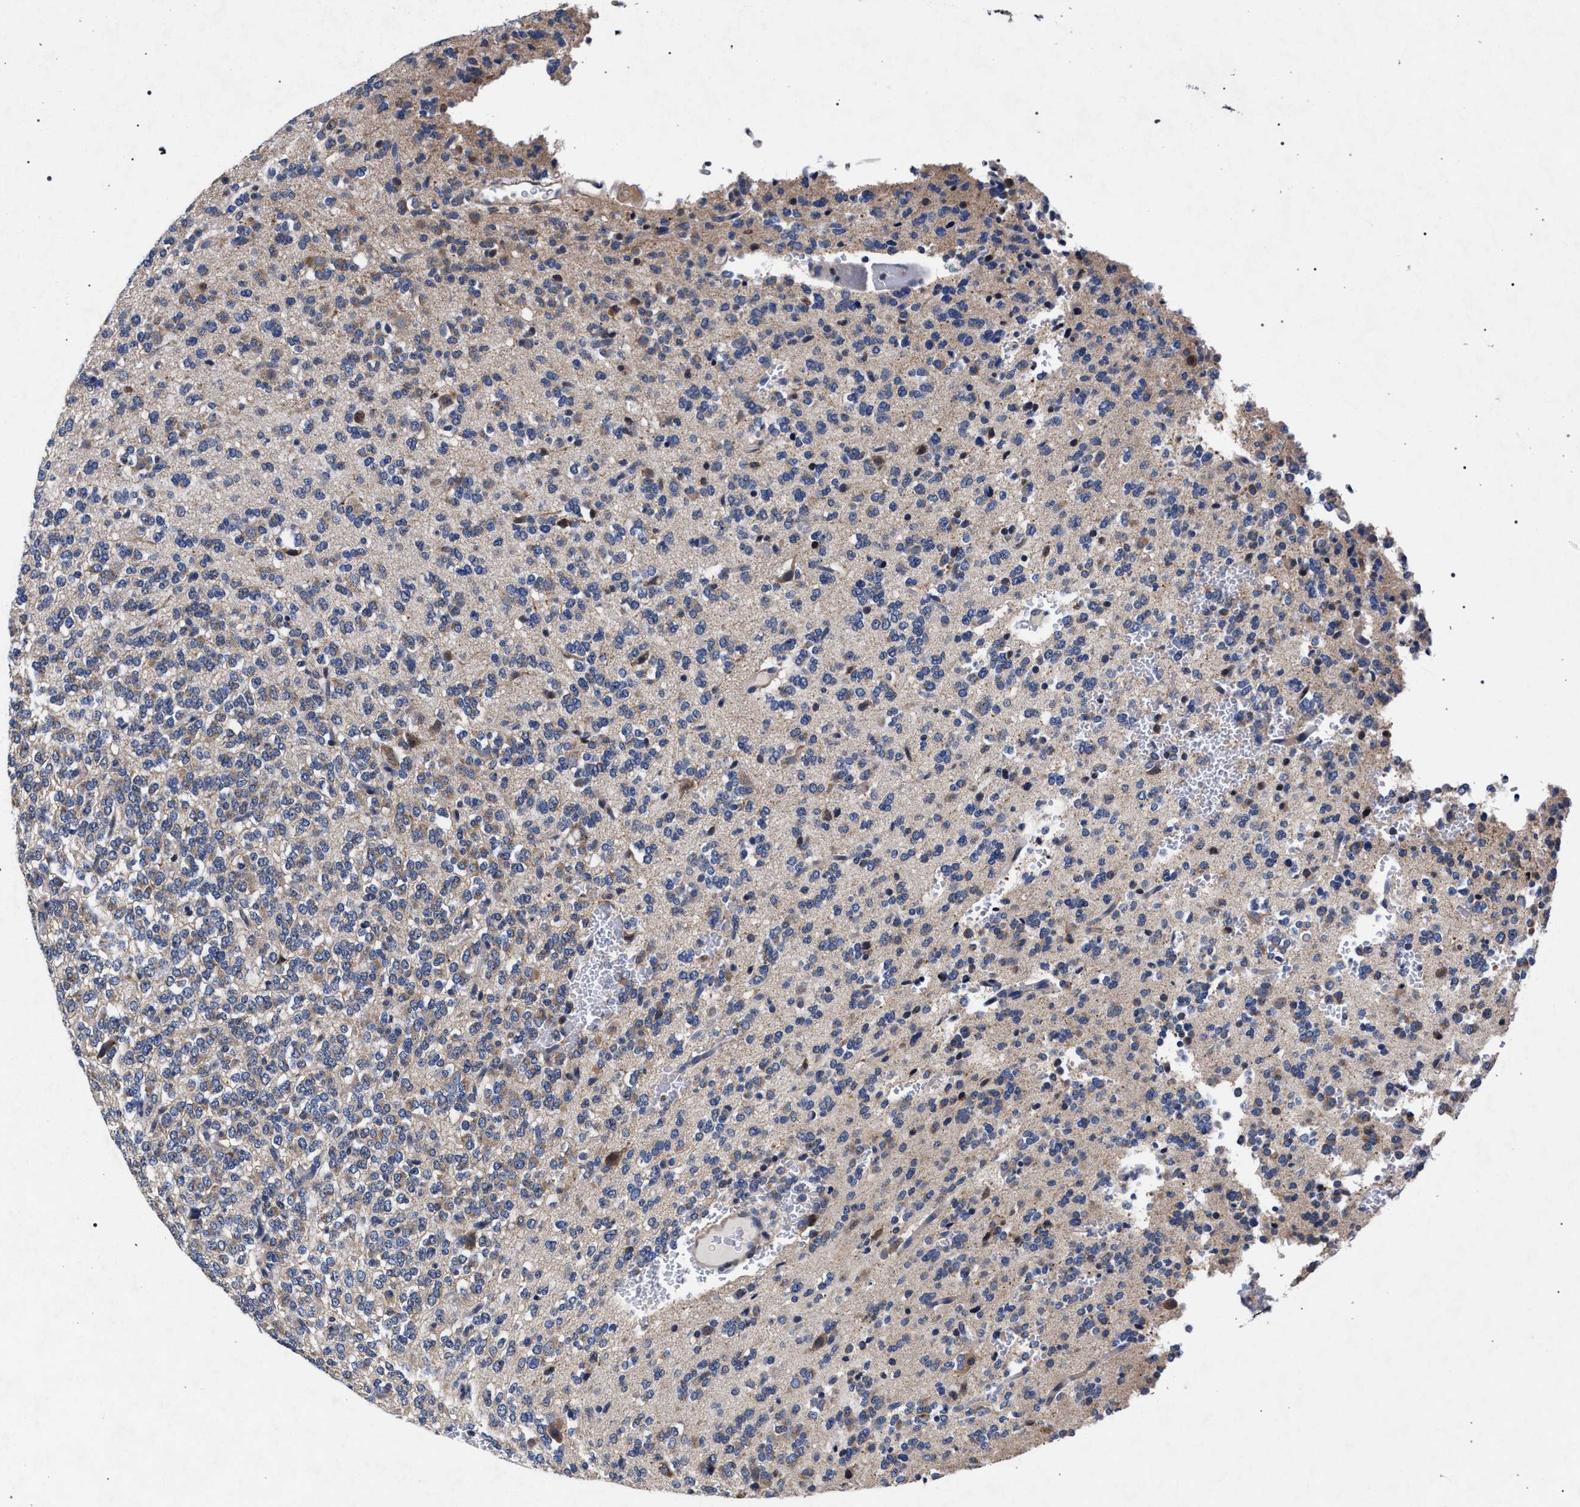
{"staining": {"intensity": "weak", "quantity": "25%-75%", "location": "cytoplasmic/membranous"}, "tissue": "glioma", "cell_type": "Tumor cells", "image_type": "cancer", "snomed": [{"axis": "morphology", "description": "Glioma, malignant, Low grade"}, {"axis": "topography", "description": "Brain"}], "caption": "Protein expression analysis of human low-grade glioma (malignant) reveals weak cytoplasmic/membranous staining in about 25%-75% of tumor cells.", "gene": "CFAP95", "patient": {"sex": "male", "age": 38}}